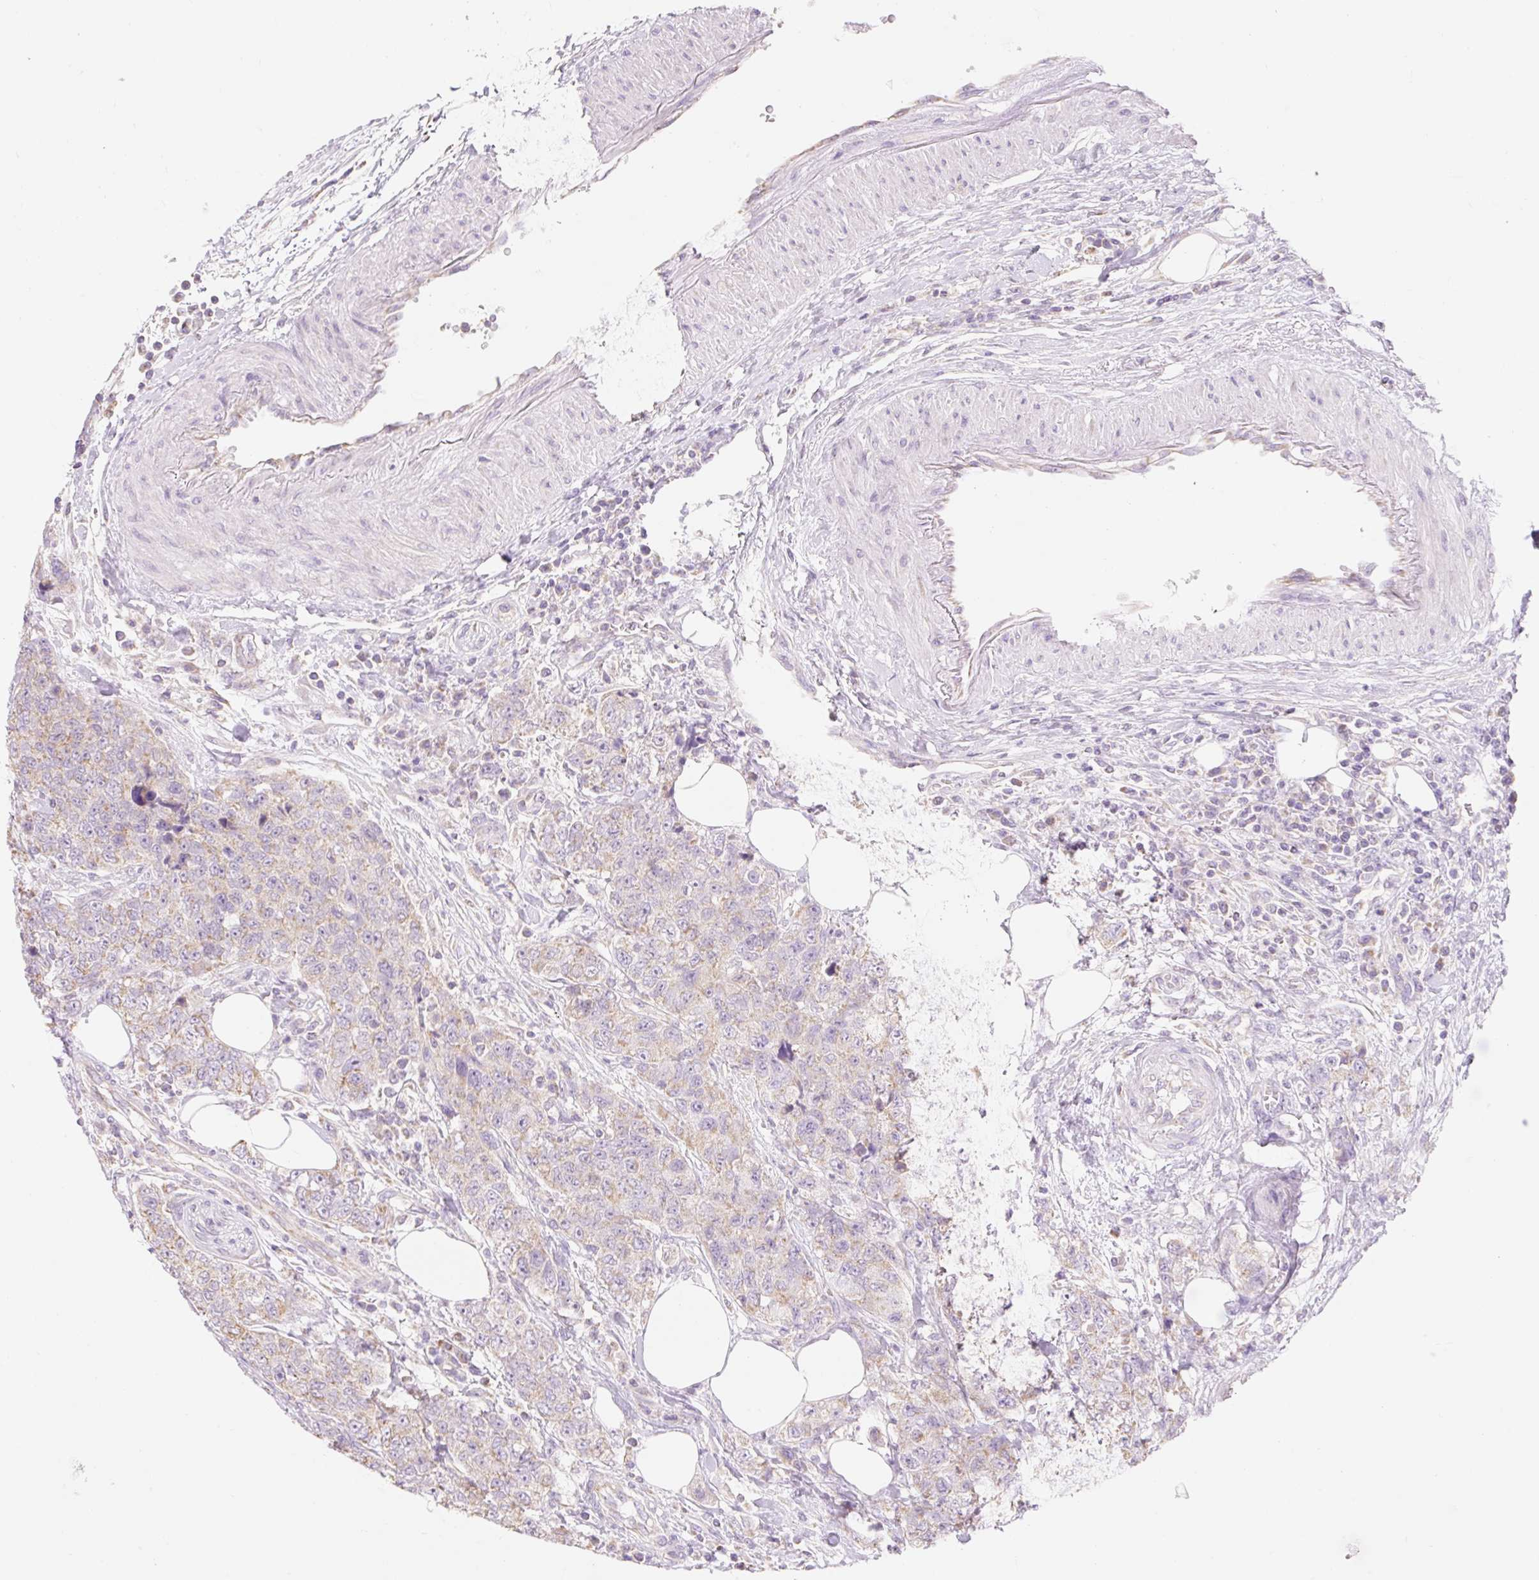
{"staining": {"intensity": "weak", "quantity": "<25%", "location": "cytoplasmic/membranous"}, "tissue": "urothelial cancer", "cell_type": "Tumor cells", "image_type": "cancer", "snomed": [{"axis": "morphology", "description": "Urothelial carcinoma, High grade"}, {"axis": "topography", "description": "Urinary bladder"}], "caption": "An immunohistochemistry (IHC) histopathology image of urothelial cancer is shown. There is no staining in tumor cells of urothelial cancer.", "gene": "DHX35", "patient": {"sex": "female", "age": 78}}